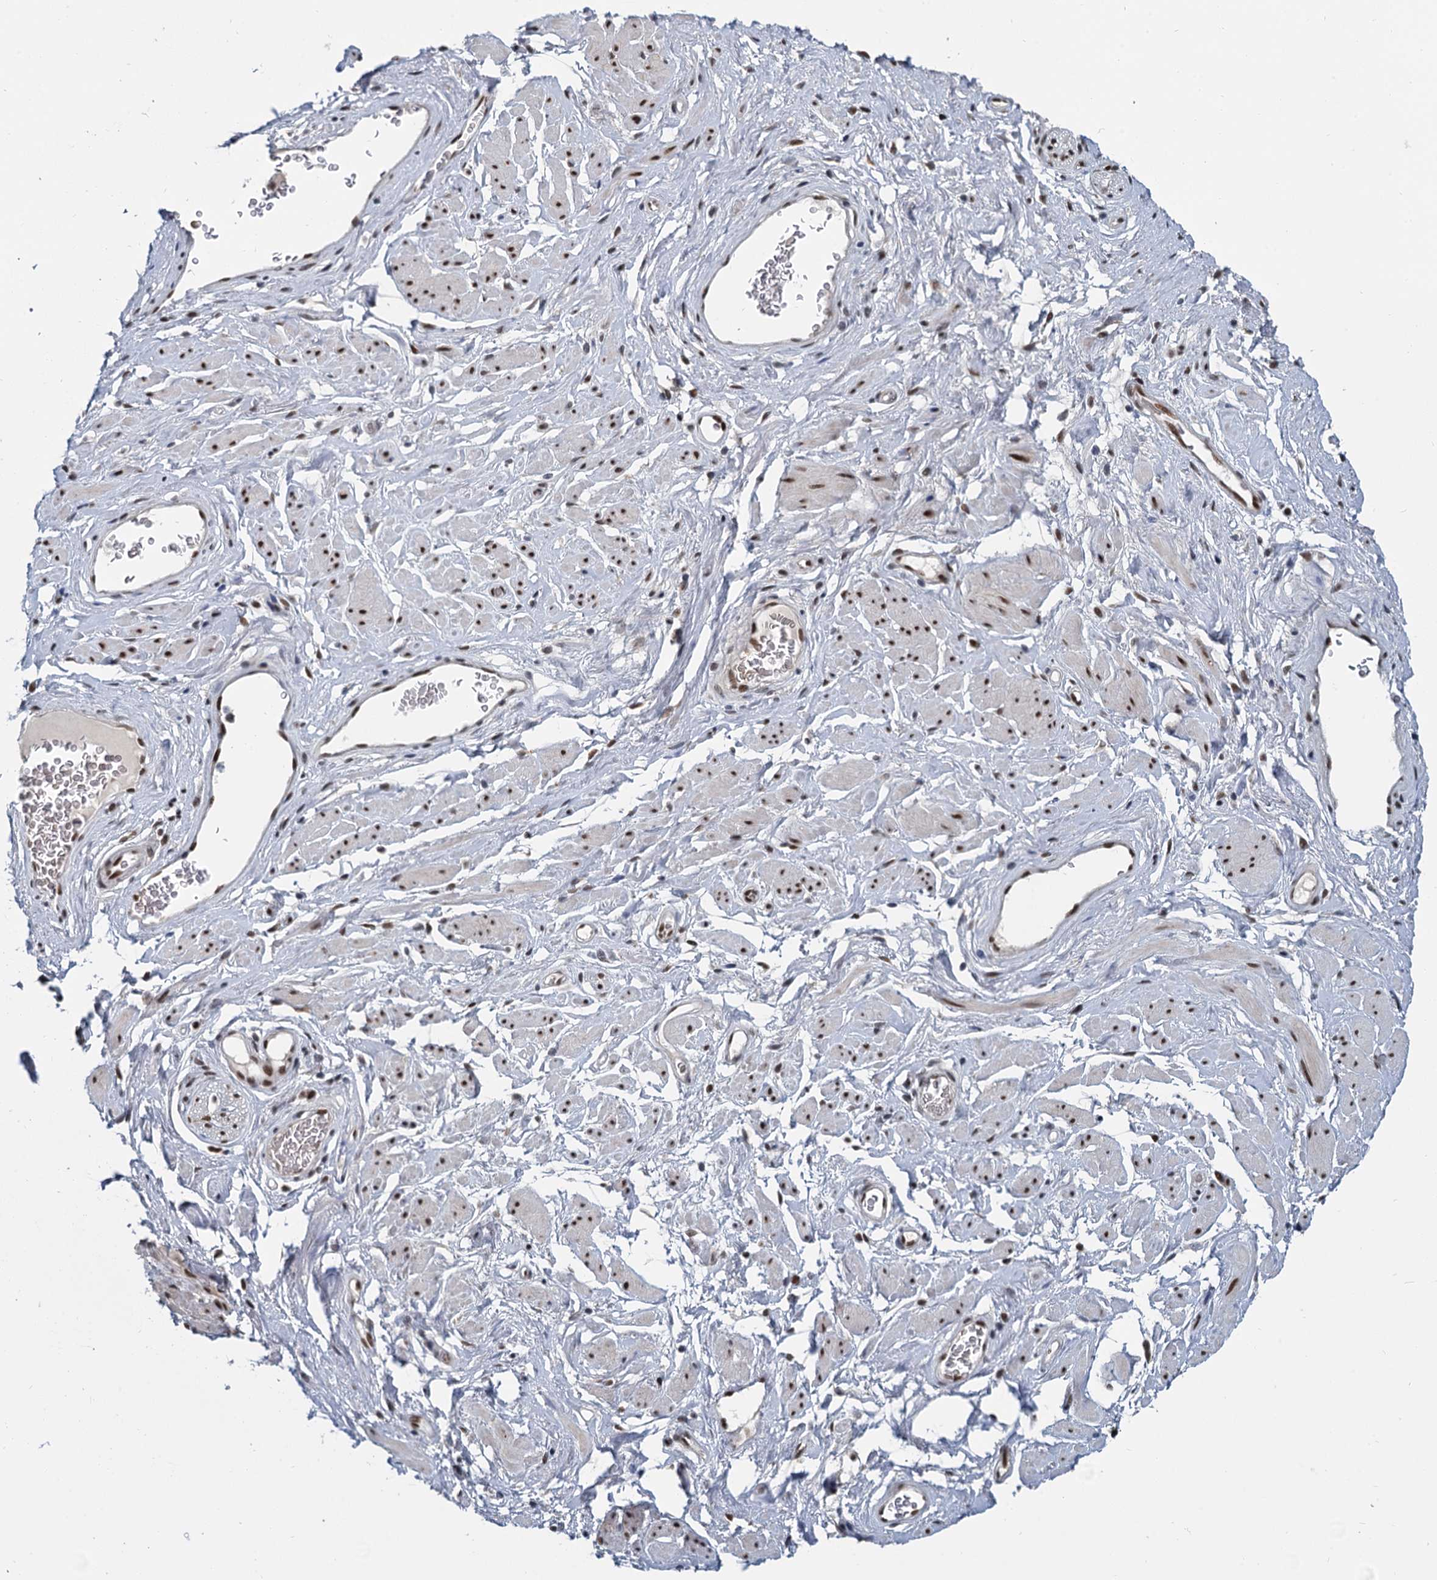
{"staining": {"intensity": "moderate", "quantity": ">75%", "location": "nuclear"}, "tissue": "adipose tissue", "cell_type": "Adipocytes", "image_type": "normal", "snomed": [{"axis": "morphology", "description": "Normal tissue, NOS"}, {"axis": "morphology", "description": "Adenocarcinoma, NOS"}, {"axis": "topography", "description": "Rectum"}, {"axis": "topography", "description": "Vagina"}, {"axis": "topography", "description": "Peripheral nerve tissue"}], "caption": "Adipocytes reveal medium levels of moderate nuclear staining in approximately >75% of cells in unremarkable human adipose tissue.", "gene": "RPRD1A", "patient": {"sex": "female", "age": 71}}